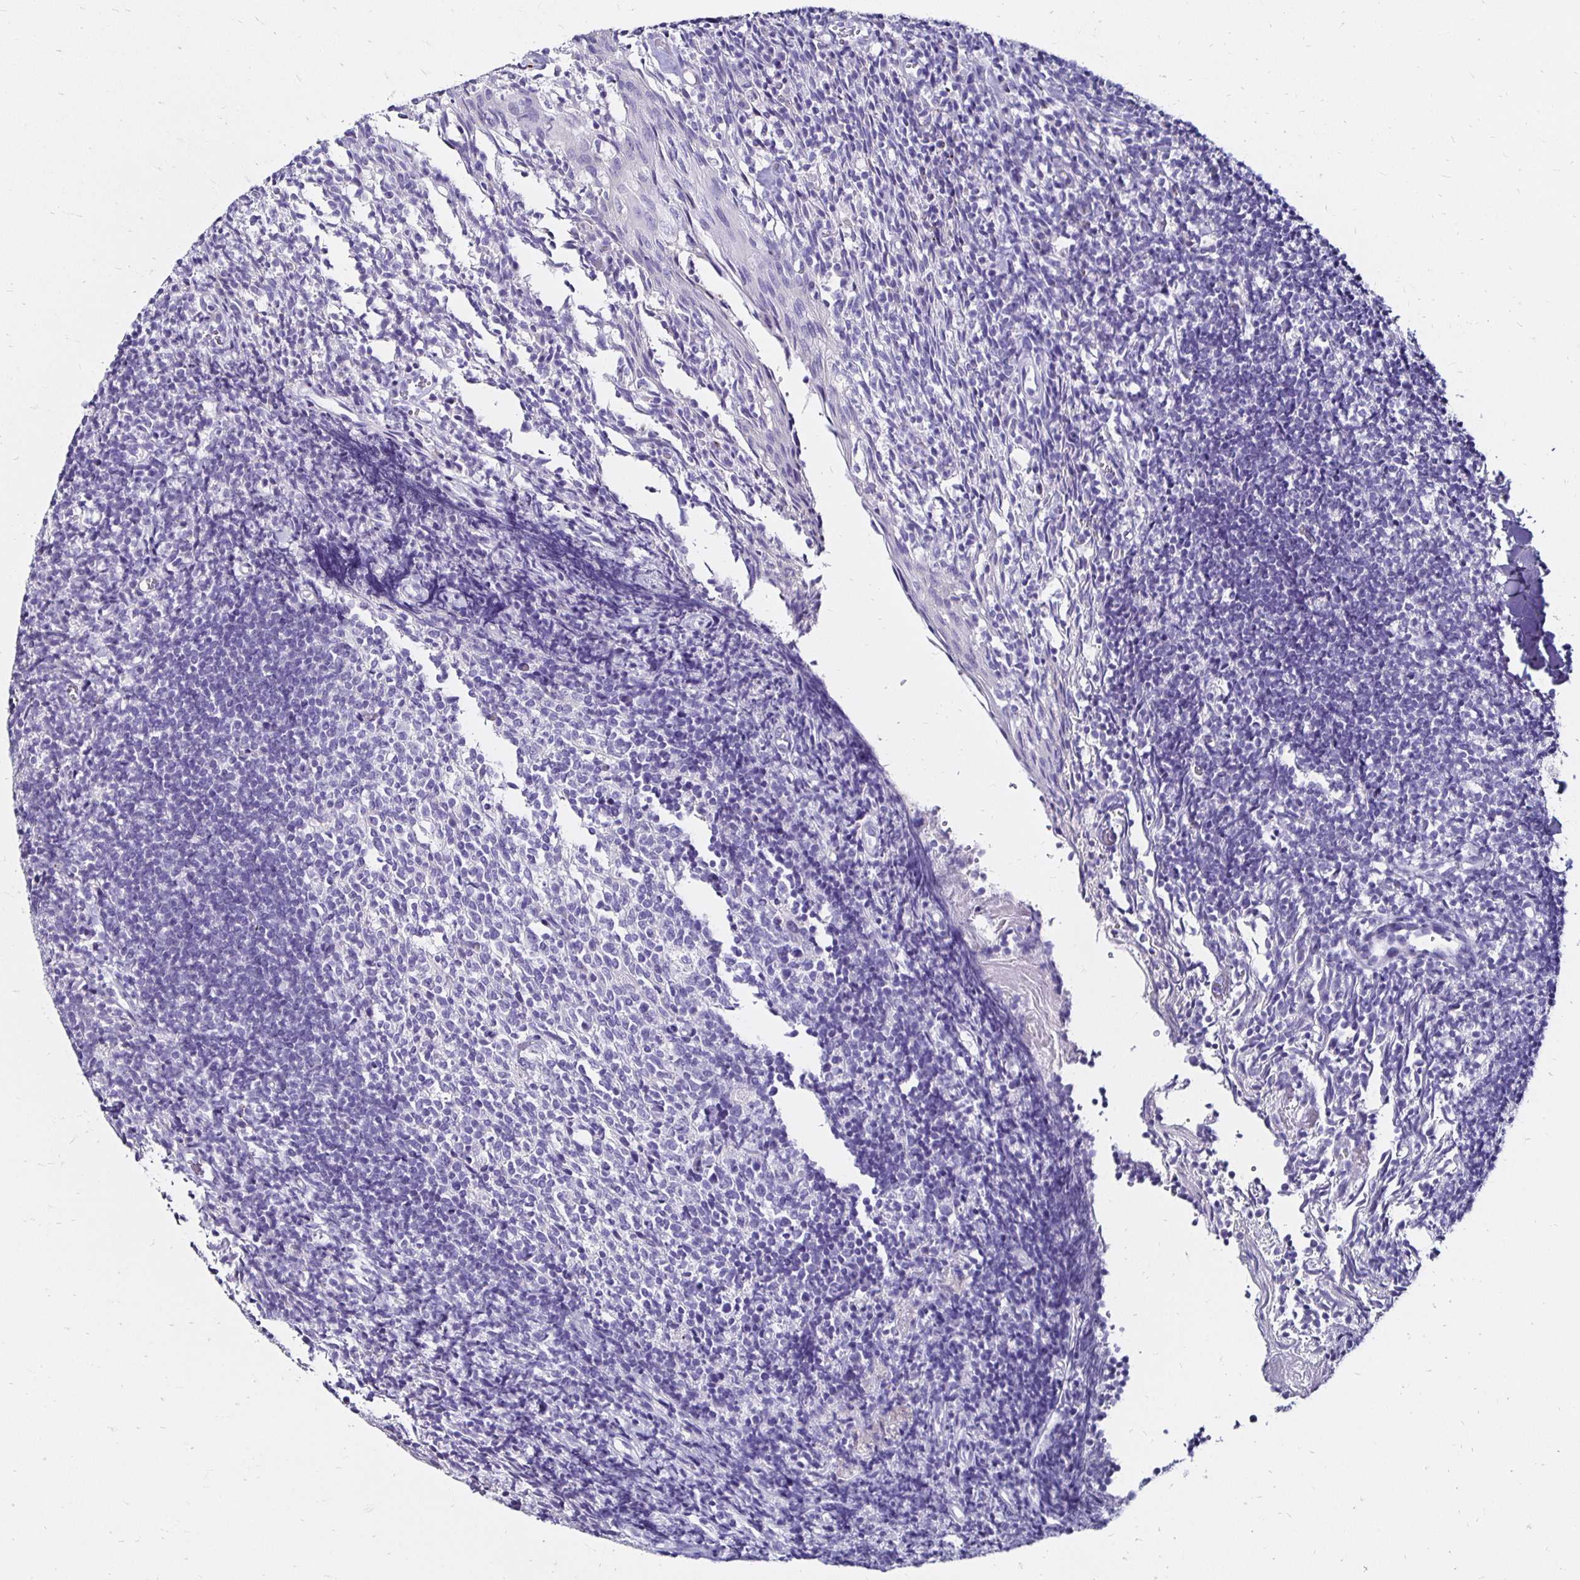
{"staining": {"intensity": "negative", "quantity": "none", "location": "none"}, "tissue": "tonsil", "cell_type": "Germinal center cells", "image_type": "normal", "snomed": [{"axis": "morphology", "description": "Normal tissue, NOS"}, {"axis": "topography", "description": "Tonsil"}], "caption": "This image is of benign tonsil stained with immunohistochemistry (IHC) to label a protein in brown with the nuclei are counter-stained blue. There is no expression in germinal center cells. The staining is performed using DAB brown chromogen with nuclei counter-stained in using hematoxylin.", "gene": "KCNT1", "patient": {"sex": "female", "age": 10}}